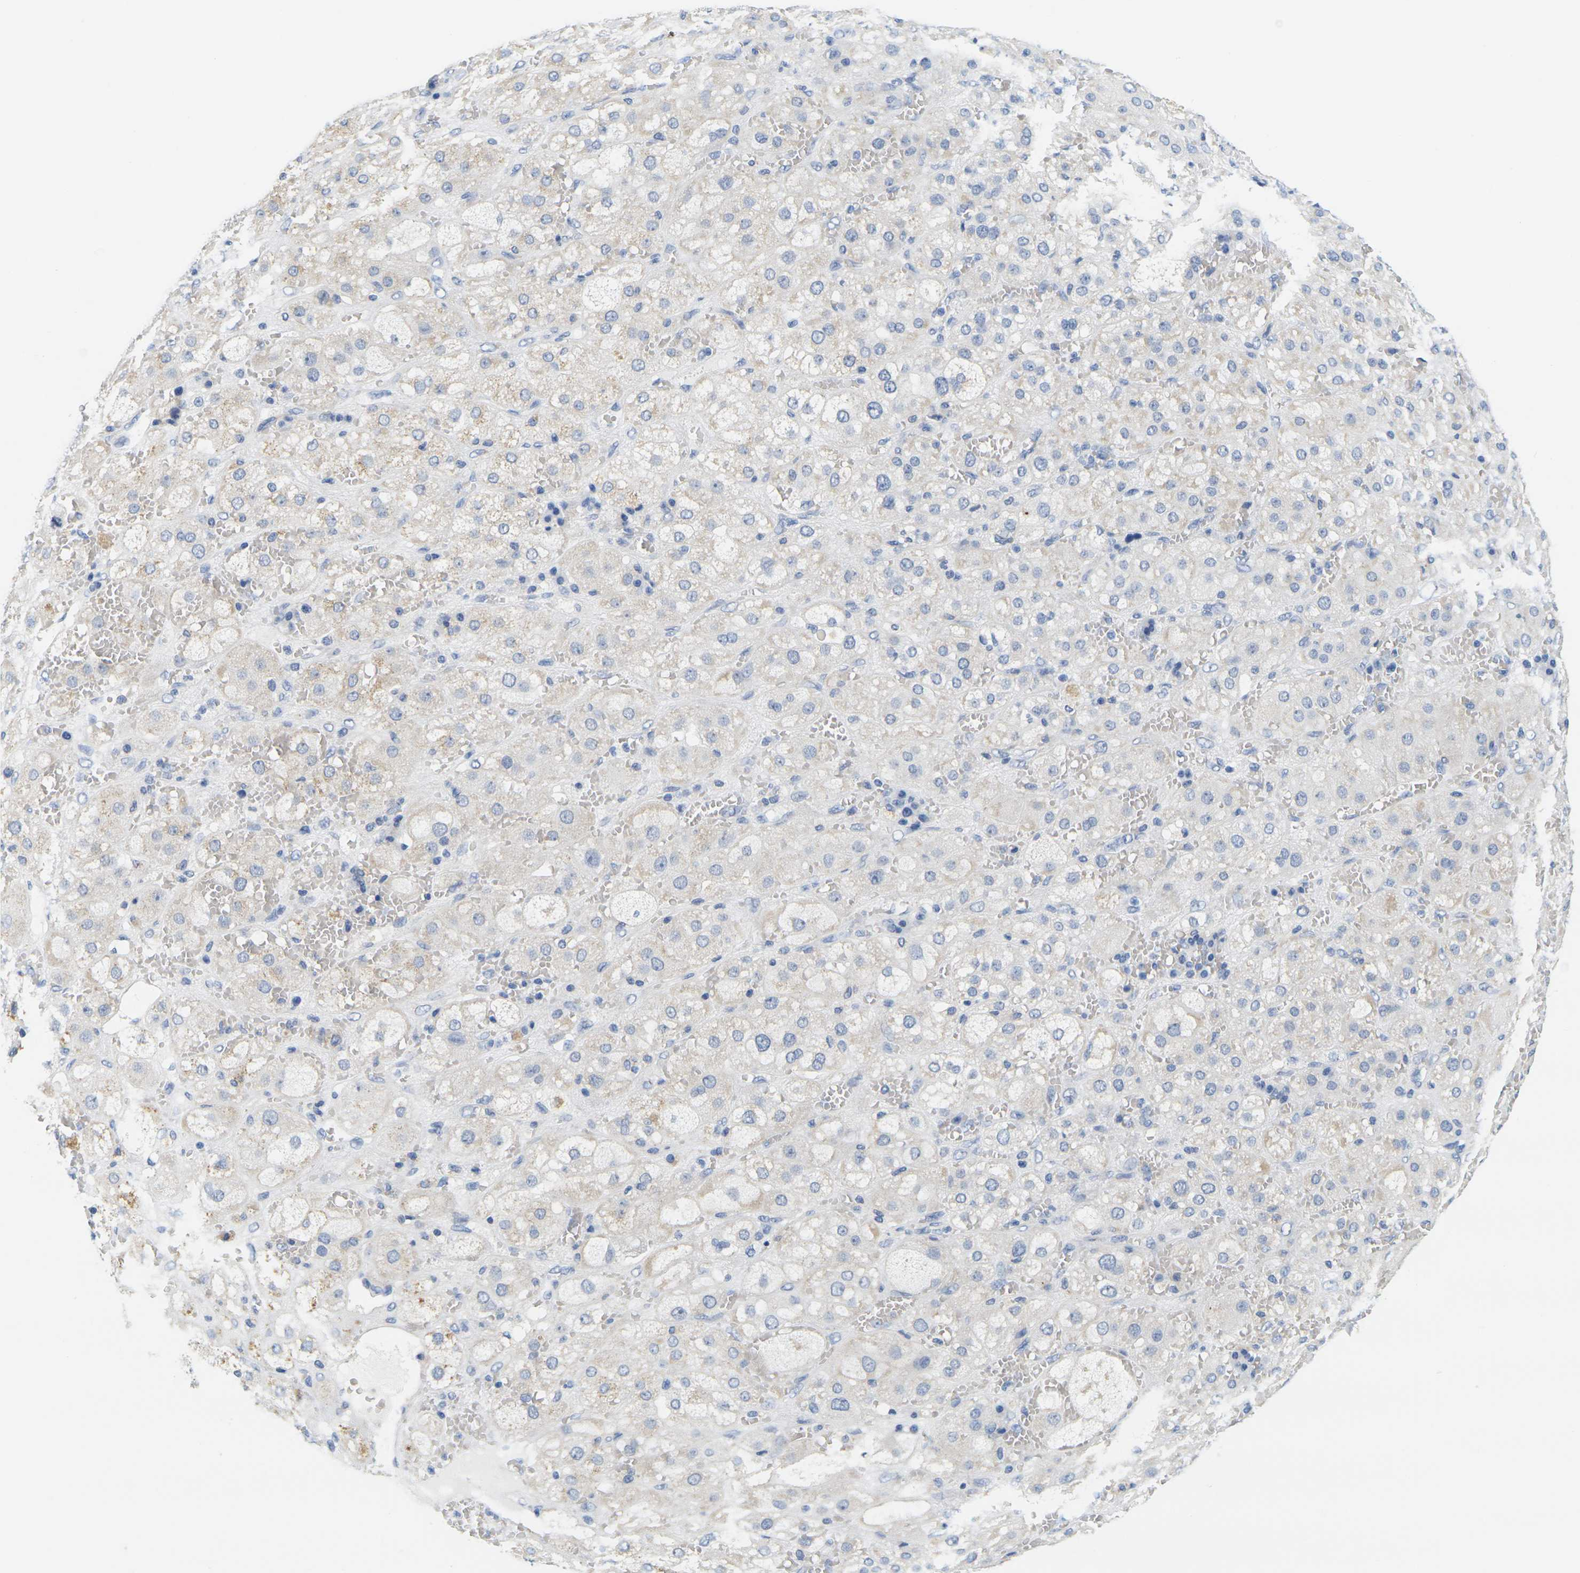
{"staining": {"intensity": "moderate", "quantity": "<25%", "location": "cytoplasmic/membranous"}, "tissue": "adrenal gland", "cell_type": "Glandular cells", "image_type": "normal", "snomed": [{"axis": "morphology", "description": "Normal tissue, NOS"}, {"axis": "topography", "description": "Adrenal gland"}], "caption": "Approximately <25% of glandular cells in benign adrenal gland reveal moderate cytoplasmic/membranous protein positivity as visualized by brown immunohistochemical staining.", "gene": "KLK5", "patient": {"sex": "female", "age": 47}}